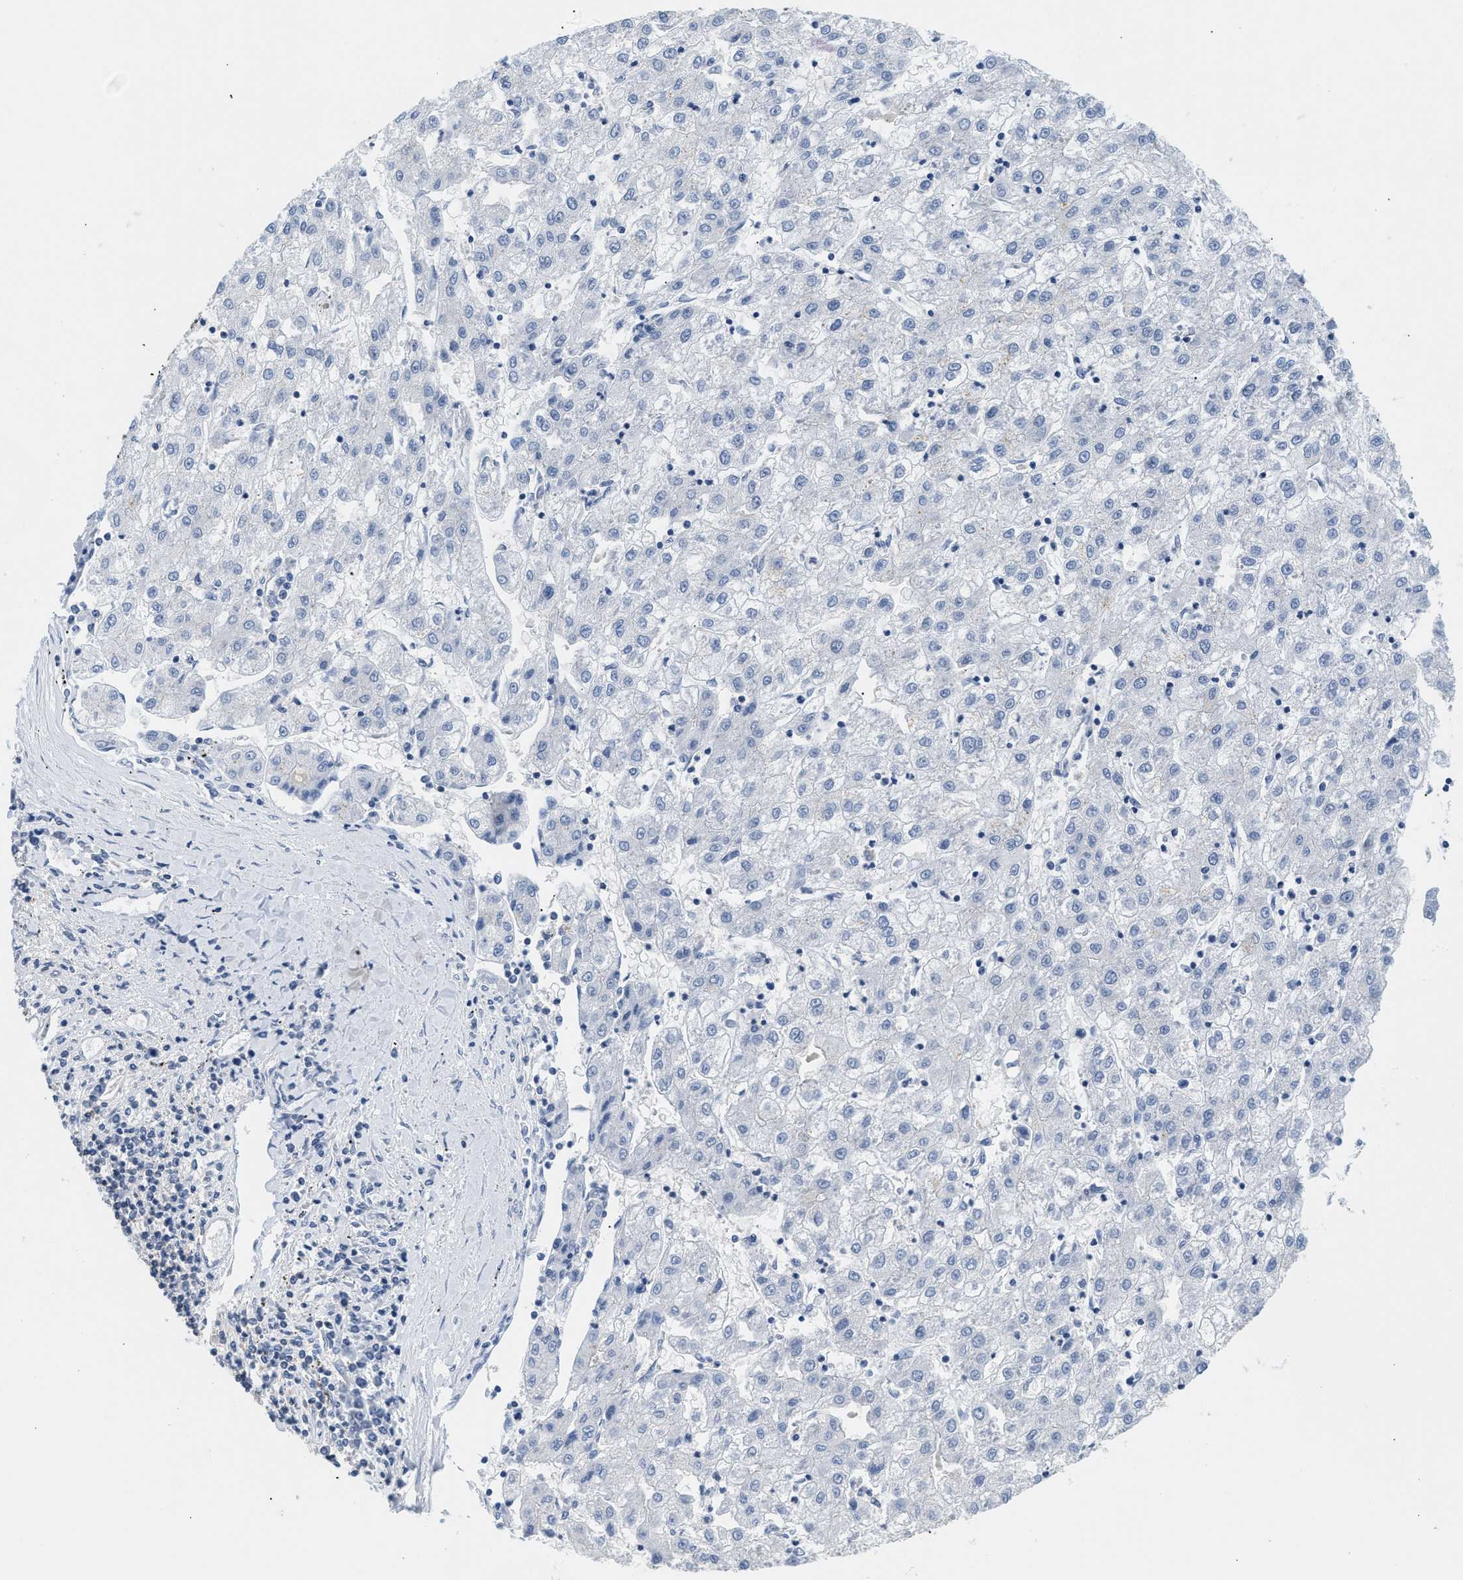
{"staining": {"intensity": "negative", "quantity": "none", "location": "none"}, "tissue": "liver cancer", "cell_type": "Tumor cells", "image_type": "cancer", "snomed": [{"axis": "morphology", "description": "Carcinoma, Hepatocellular, NOS"}, {"axis": "topography", "description": "Liver"}], "caption": "High power microscopy image of an immunohistochemistry micrograph of liver hepatocellular carcinoma, revealing no significant staining in tumor cells. The staining was performed using DAB (3,3'-diaminobenzidine) to visualize the protein expression in brown, while the nuclei were stained in blue with hematoxylin (Magnification: 20x).", "gene": "PPM1L", "patient": {"sex": "male", "age": 72}}